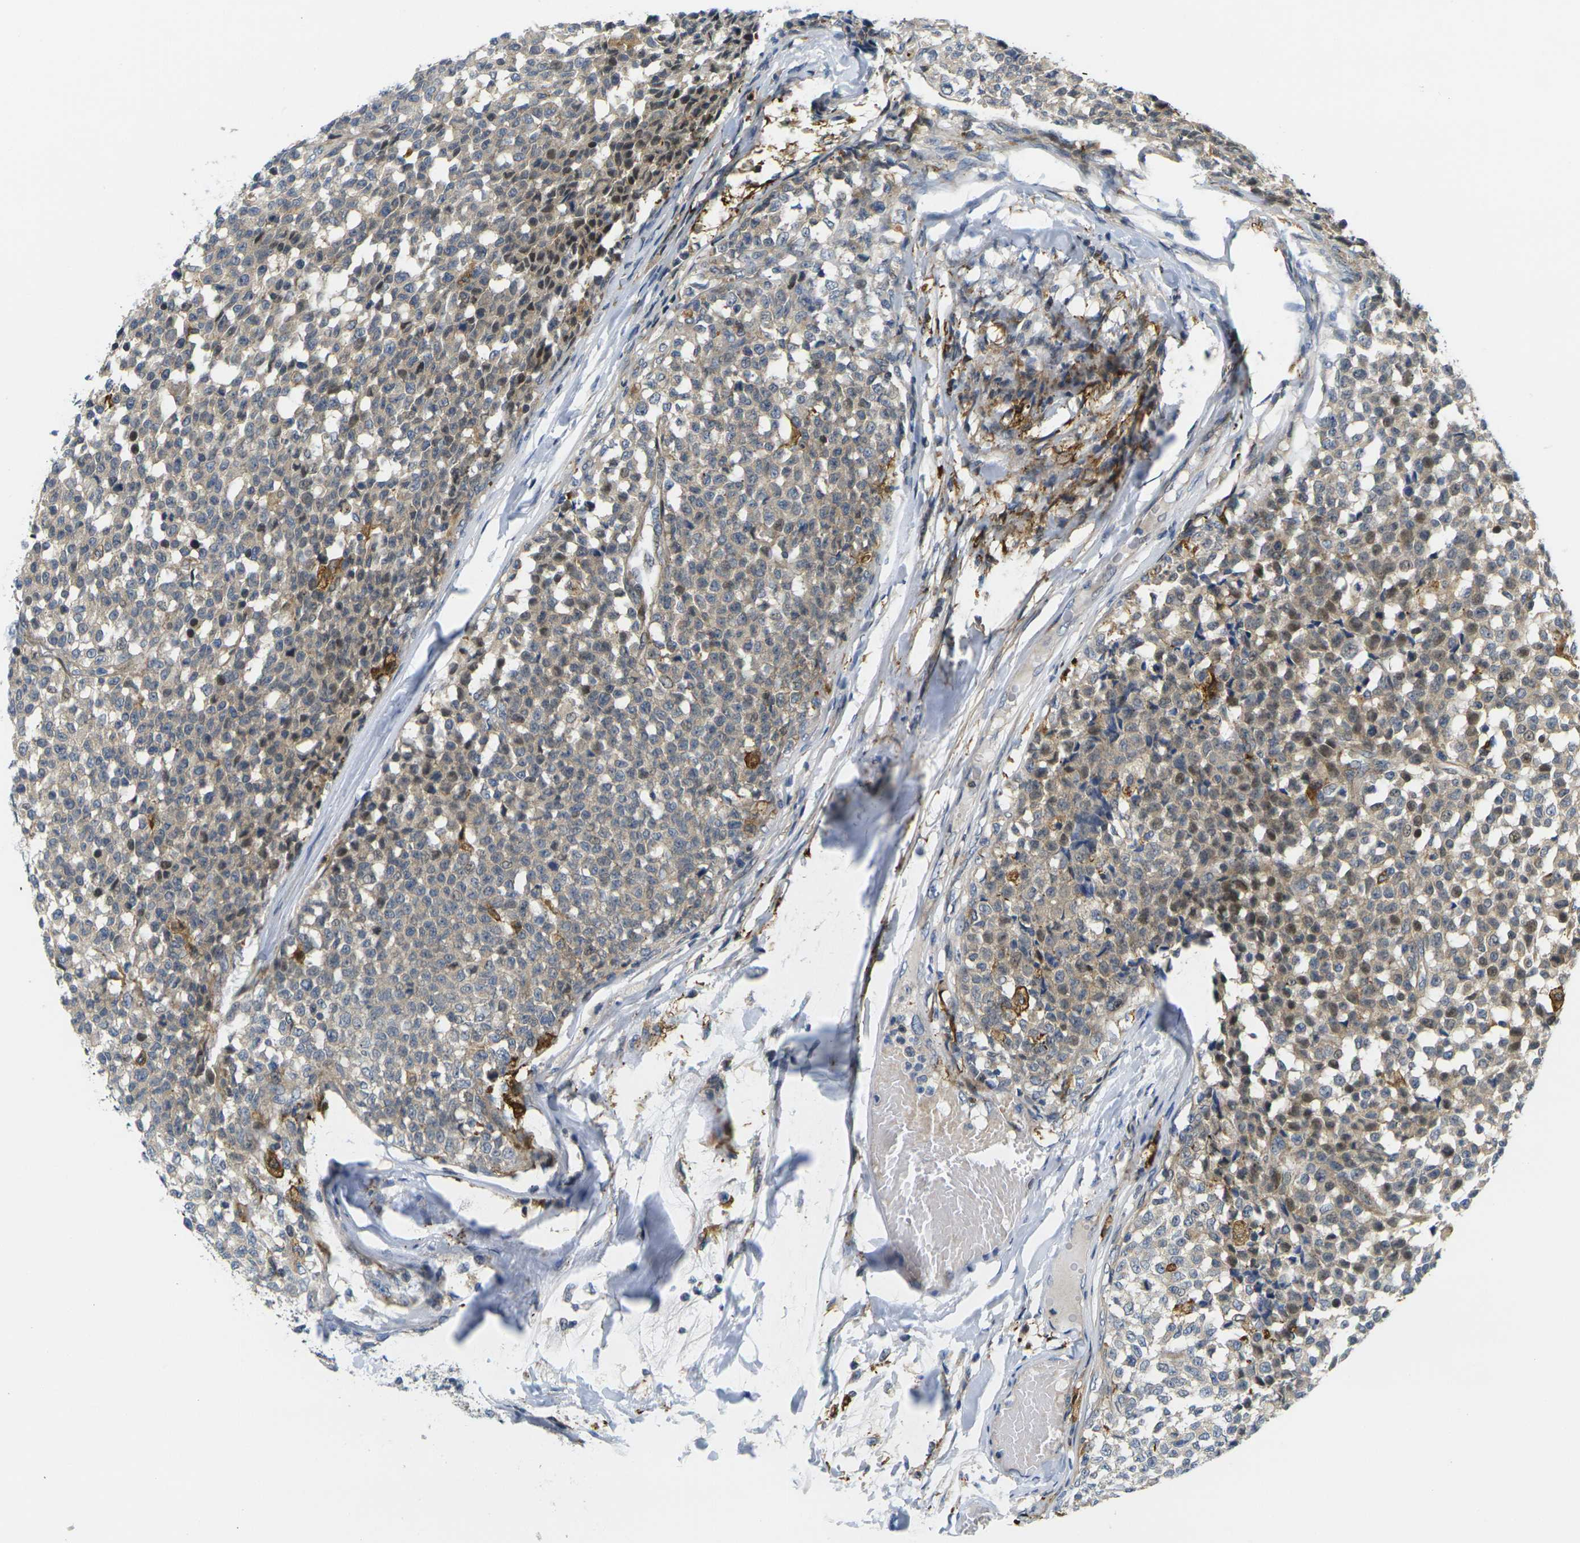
{"staining": {"intensity": "weak", "quantity": ">75%", "location": "cytoplasmic/membranous"}, "tissue": "testis cancer", "cell_type": "Tumor cells", "image_type": "cancer", "snomed": [{"axis": "morphology", "description": "Seminoma, NOS"}, {"axis": "topography", "description": "Testis"}], "caption": "Immunohistochemistry (DAB) staining of testis cancer exhibits weak cytoplasmic/membranous protein staining in about >75% of tumor cells.", "gene": "ROBO2", "patient": {"sex": "male", "age": 59}}